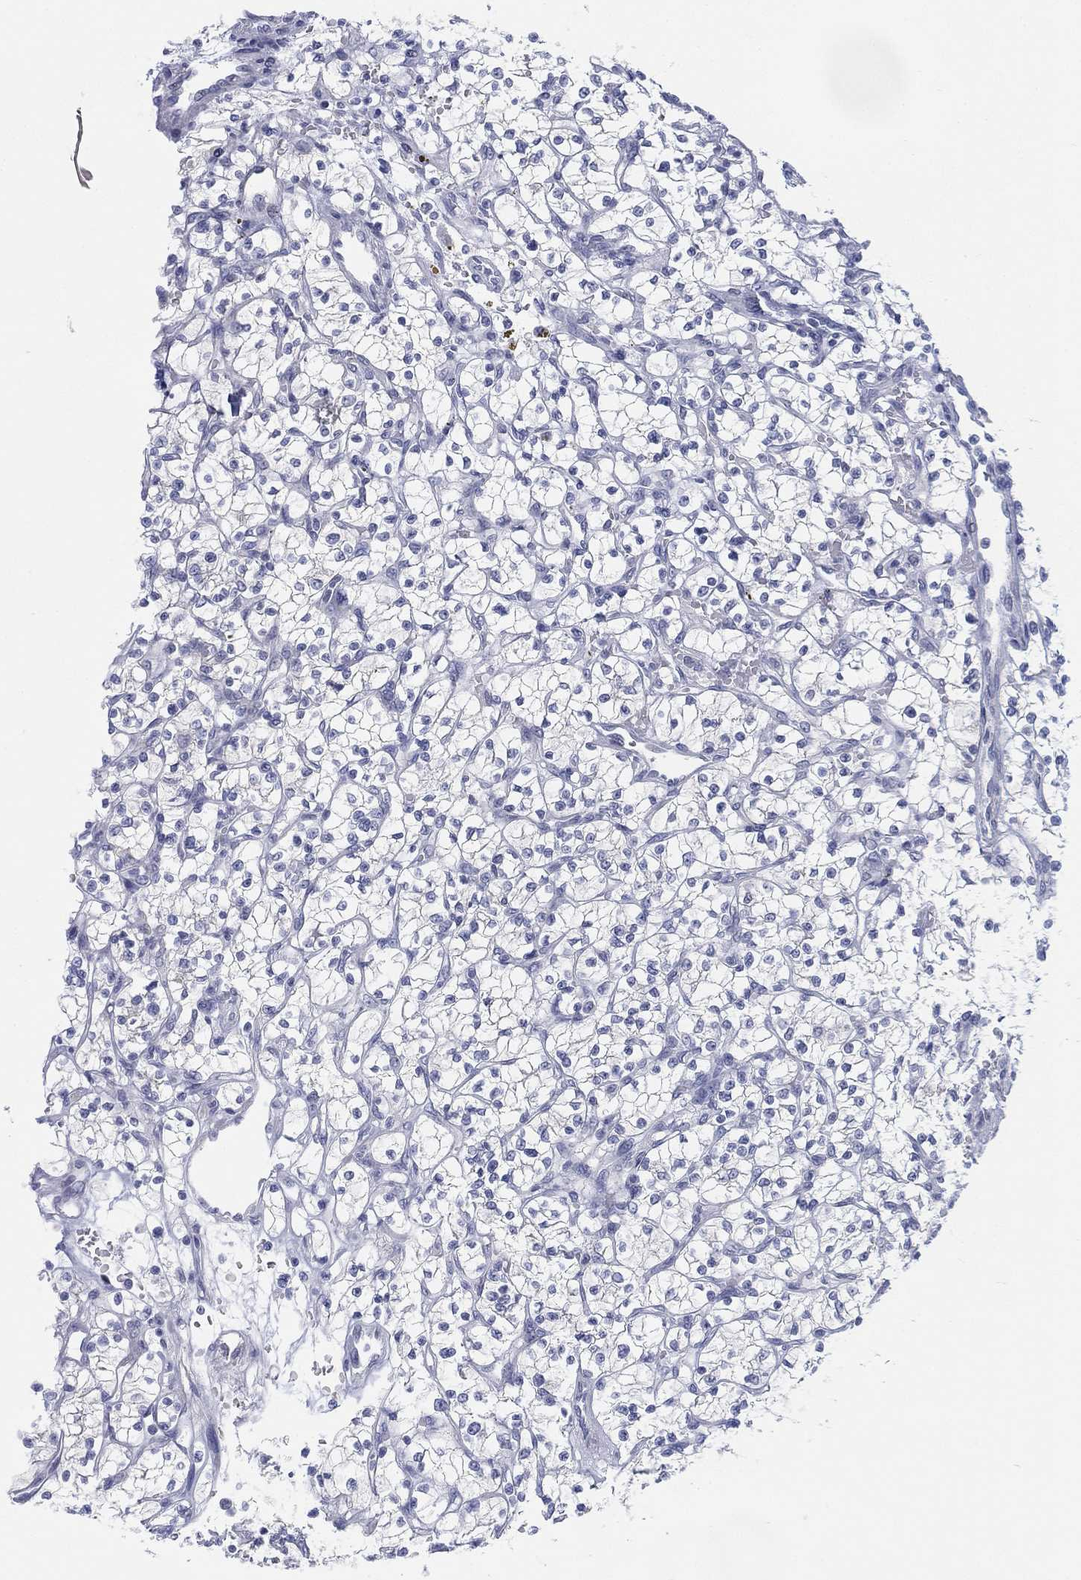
{"staining": {"intensity": "negative", "quantity": "none", "location": "none"}, "tissue": "renal cancer", "cell_type": "Tumor cells", "image_type": "cancer", "snomed": [{"axis": "morphology", "description": "Adenocarcinoma, NOS"}, {"axis": "topography", "description": "Kidney"}], "caption": "Immunohistochemistry (IHC) of human renal cancer (adenocarcinoma) shows no expression in tumor cells.", "gene": "GCNA", "patient": {"sex": "female", "age": 64}}